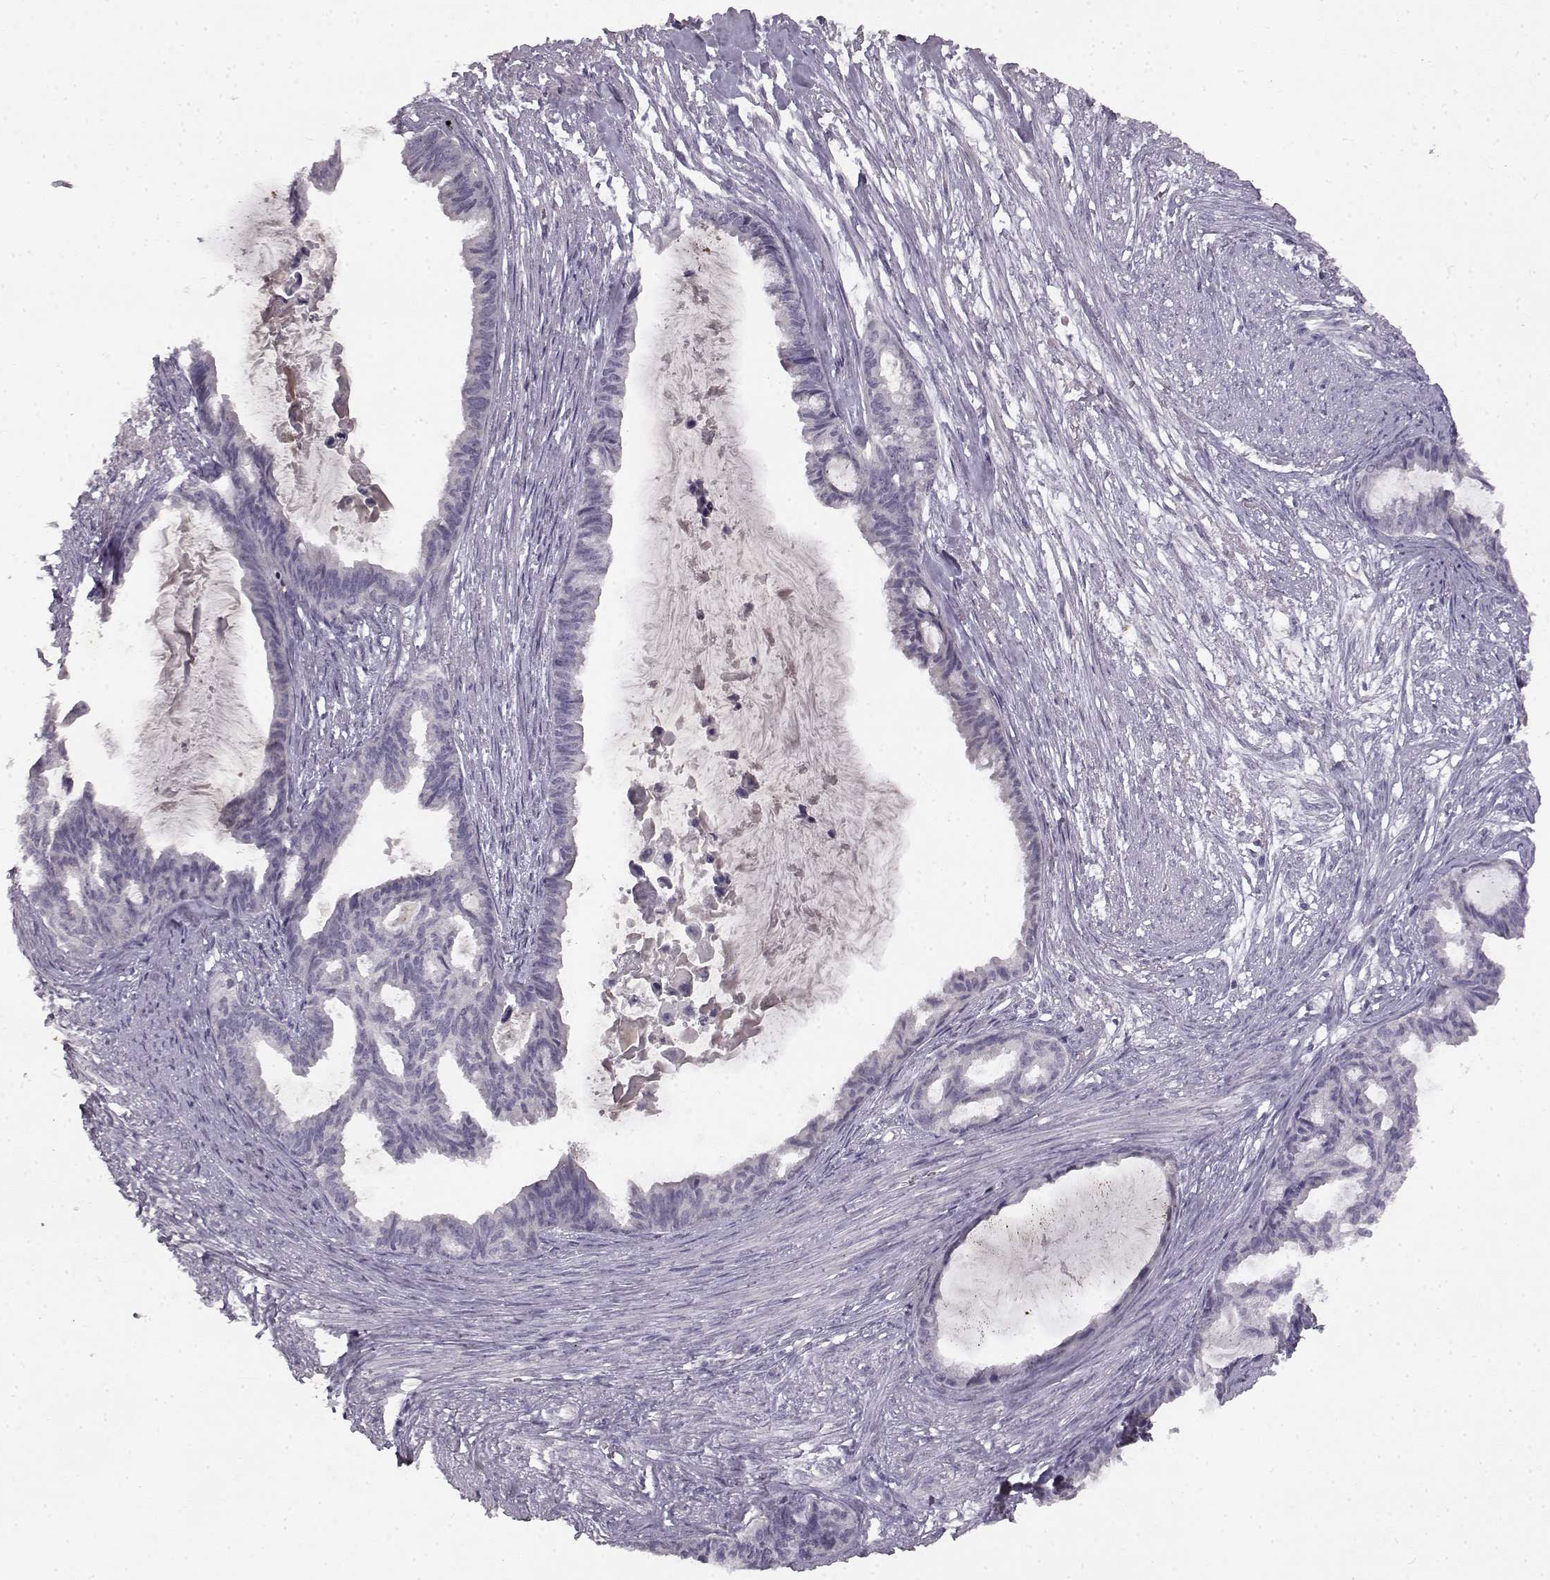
{"staining": {"intensity": "negative", "quantity": "none", "location": "none"}, "tissue": "endometrial cancer", "cell_type": "Tumor cells", "image_type": "cancer", "snomed": [{"axis": "morphology", "description": "Adenocarcinoma, NOS"}, {"axis": "topography", "description": "Endometrium"}], "caption": "The photomicrograph demonstrates no significant expression in tumor cells of adenocarcinoma (endometrial). The staining was performed using DAB (3,3'-diaminobenzidine) to visualize the protein expression in brown, while the nuclei were stained in blue with hematoxylin (Magnification: 20x).", "gene": "SPAG17", "patient": {"sex": "female", "age": 86}}